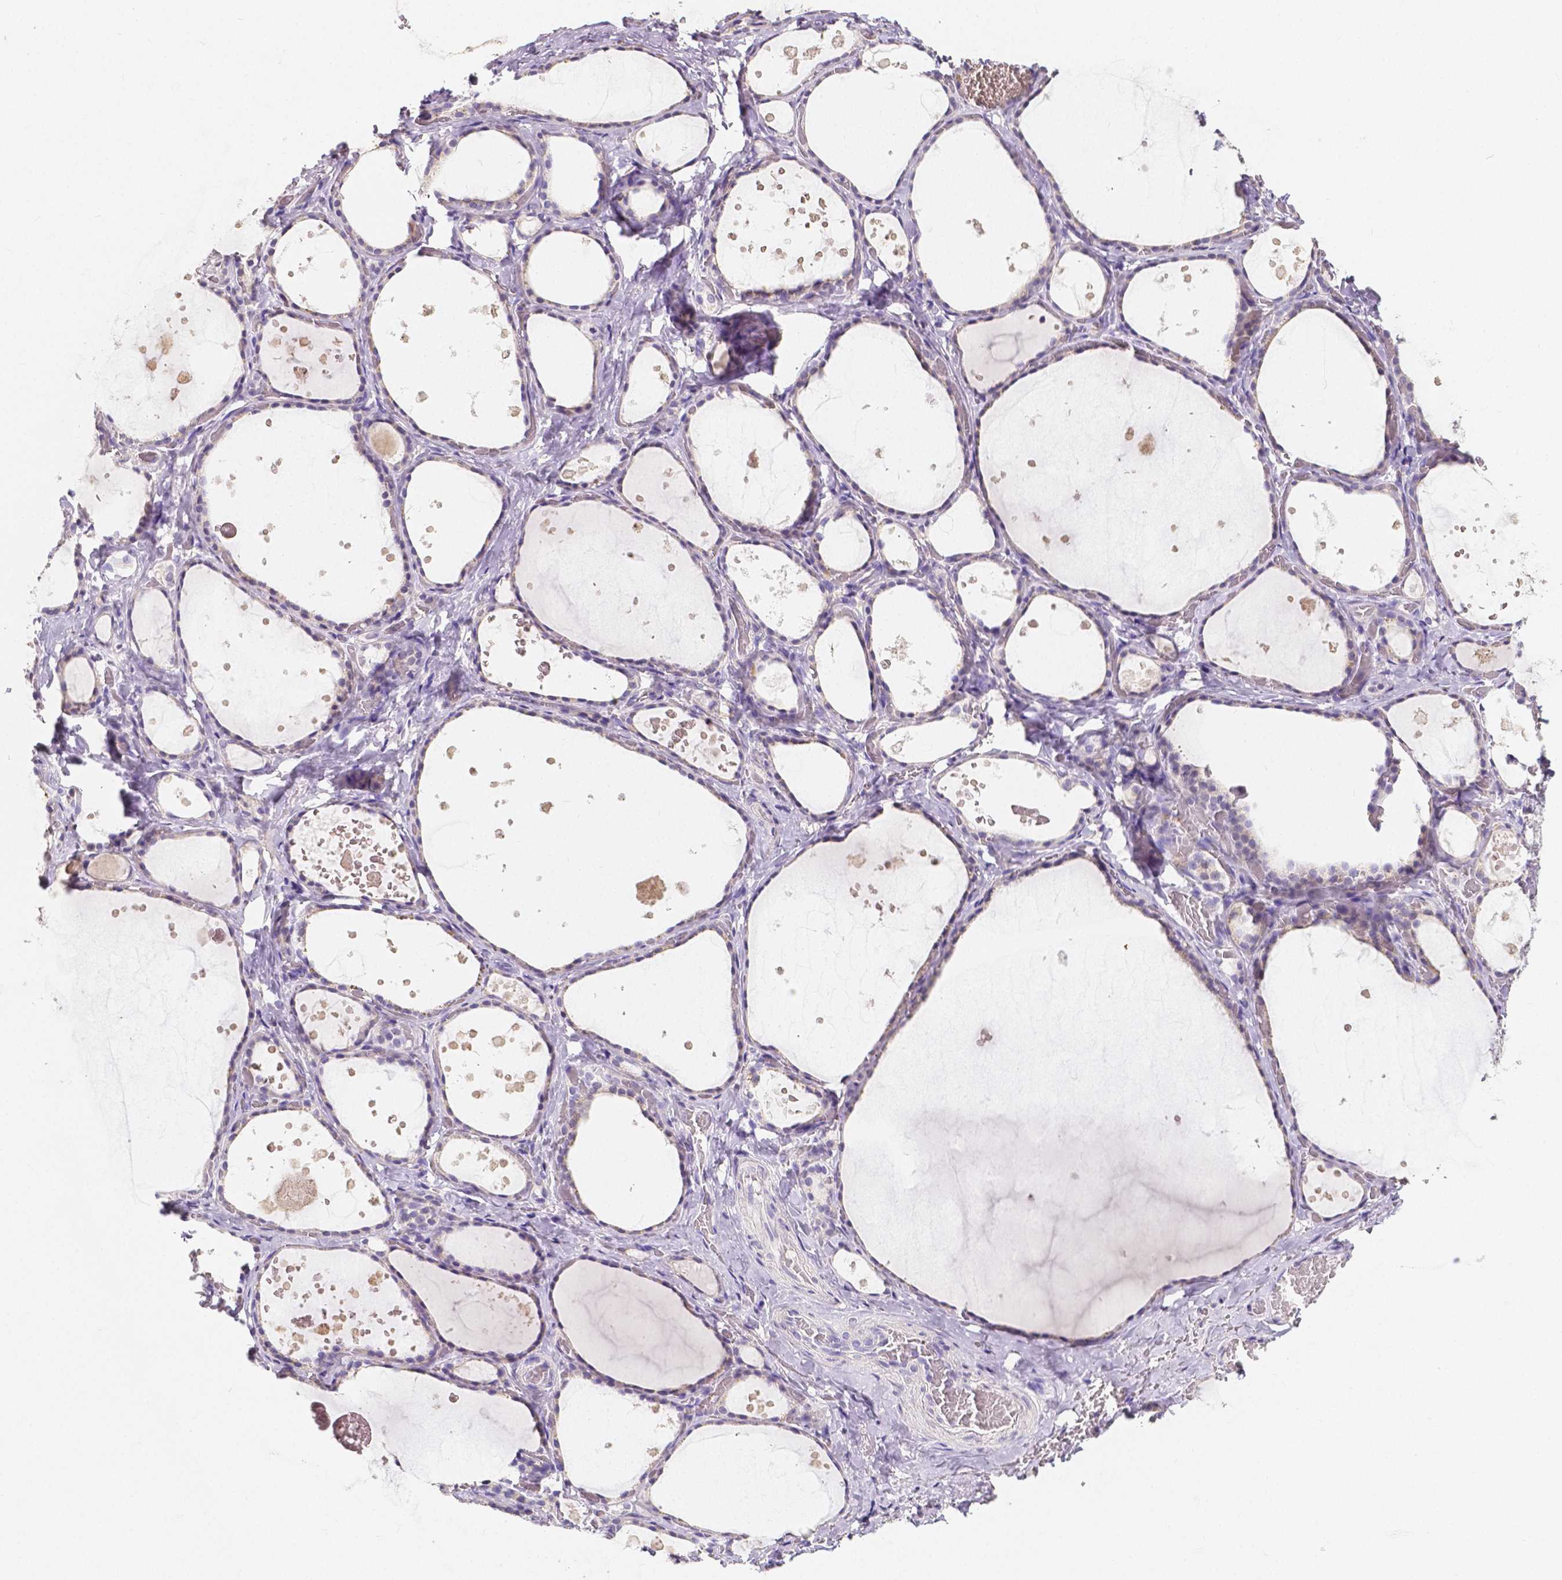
{"staining": {"intensity": "negative", "quantity": "none", "location": "none"}, "tissue": "thyroid gland", "cell_type": "Glandular cells", "image_type": "normal", "snomed": [{"axis": "morphology", "description": "Normal tissue, NOS"}, {"axis": "topography", "description": "Thyroid gland"}], "caption": "An IHC image of benign thyroid gland is shown. There is no staining in glandular cells of thyroid gland.", "gene": "ACP5", "patient": {"sex": "female", "age": 56}}